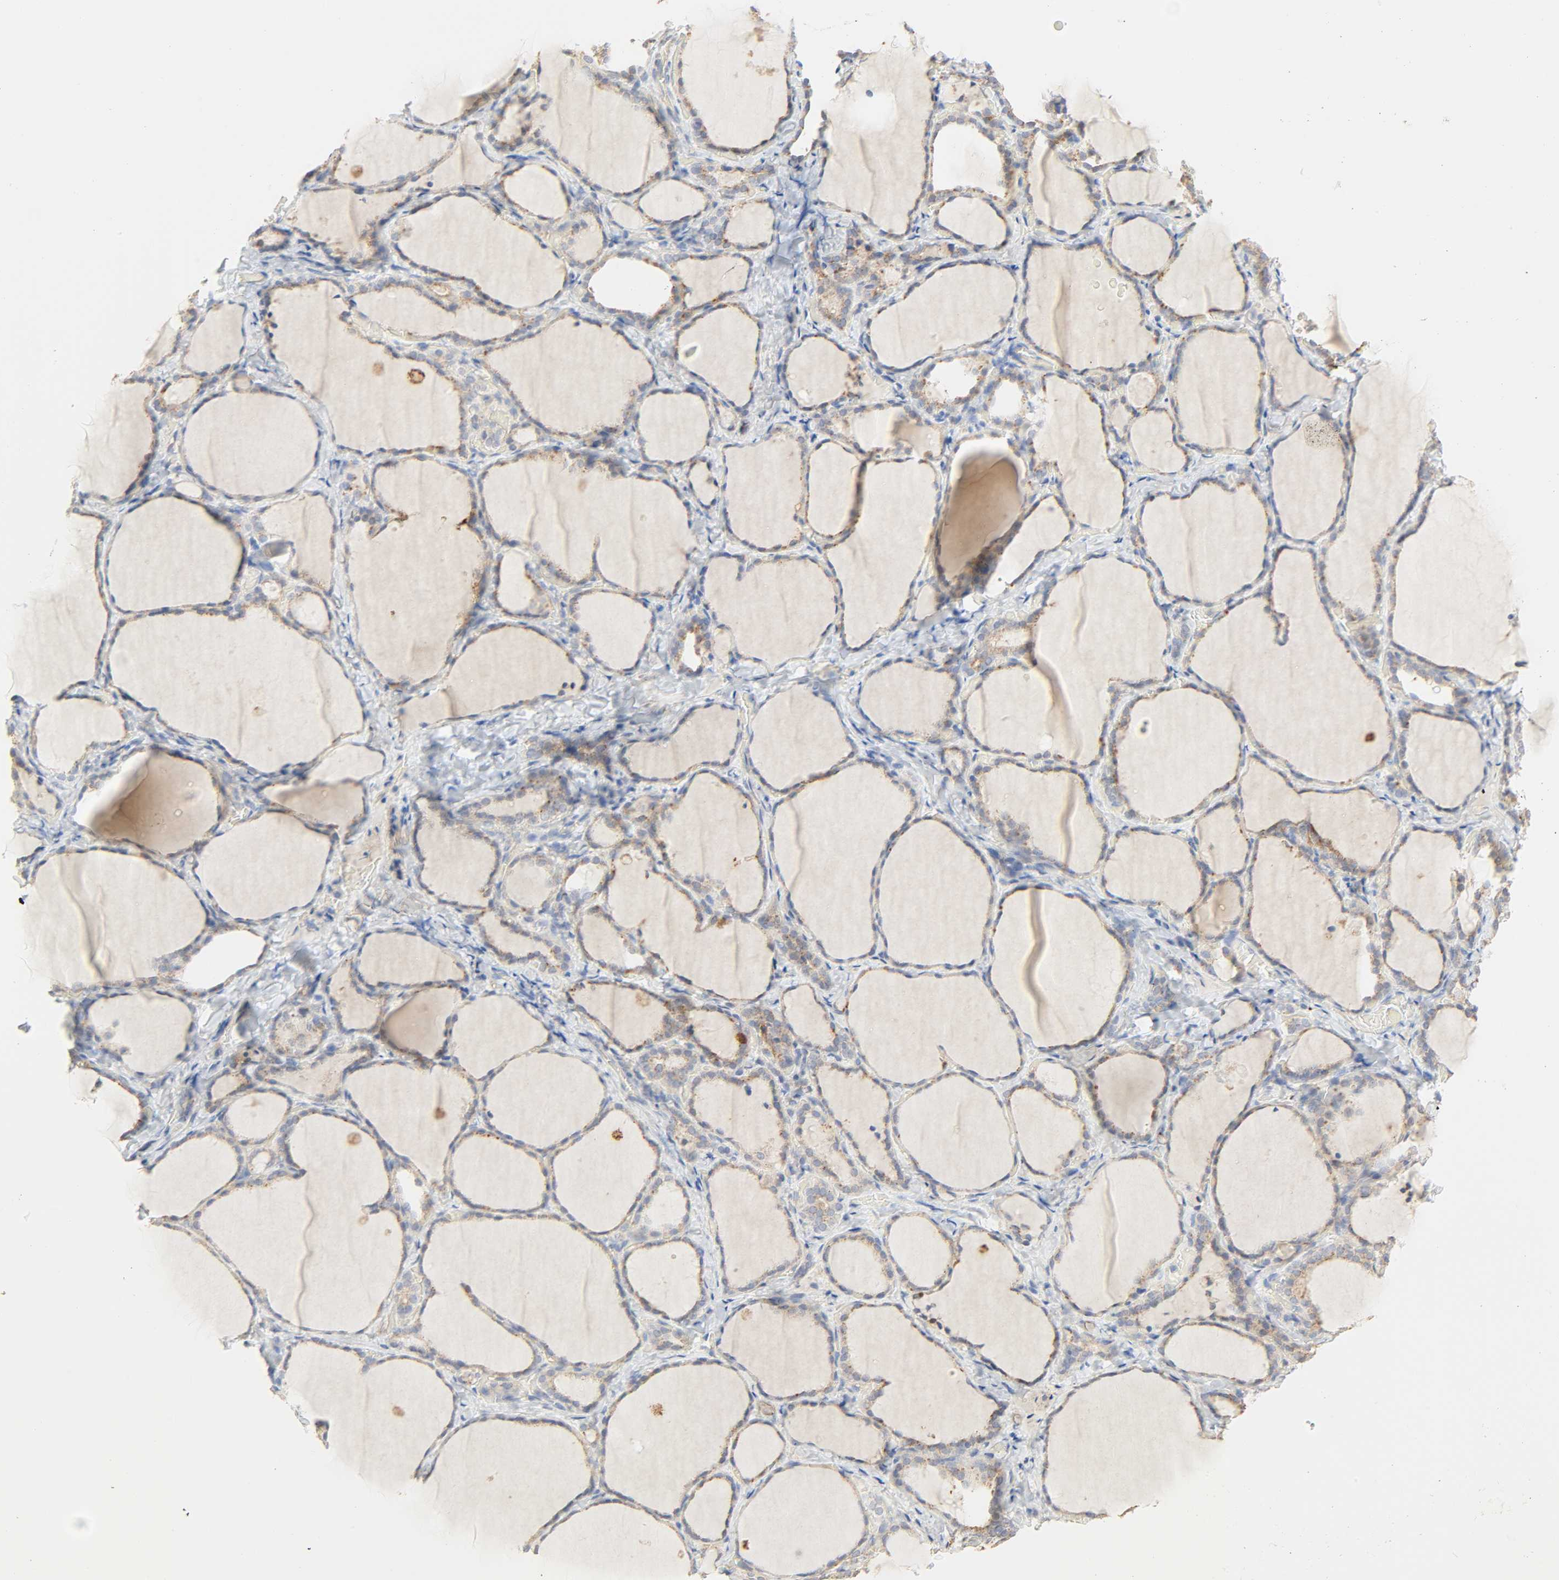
{"staining": {"intensity": "moderate", "quantity": ">75%", "location": "cytoplasmic/membranous"}, "tissue": "thyroid gland", "cell_type": "Glandular cells", "image_type": "normal", "snomed": [{"axis": "morphology", "description": "Normal tissue, NOS"}, {"axis": "morphology", "description": "Papillary adenocarcinoma, NOS"}, {"axis": "topography", "description": "Thyroid gland"}], "caption": "The image demonstrates staining of unremarkable thyroid gland, revealing moderate cytoplasmic/membranous protein positivity (brown color) within glandular cells.", "gene": "CAMK2A", "patient": {"sex": "female", "age": 30}}